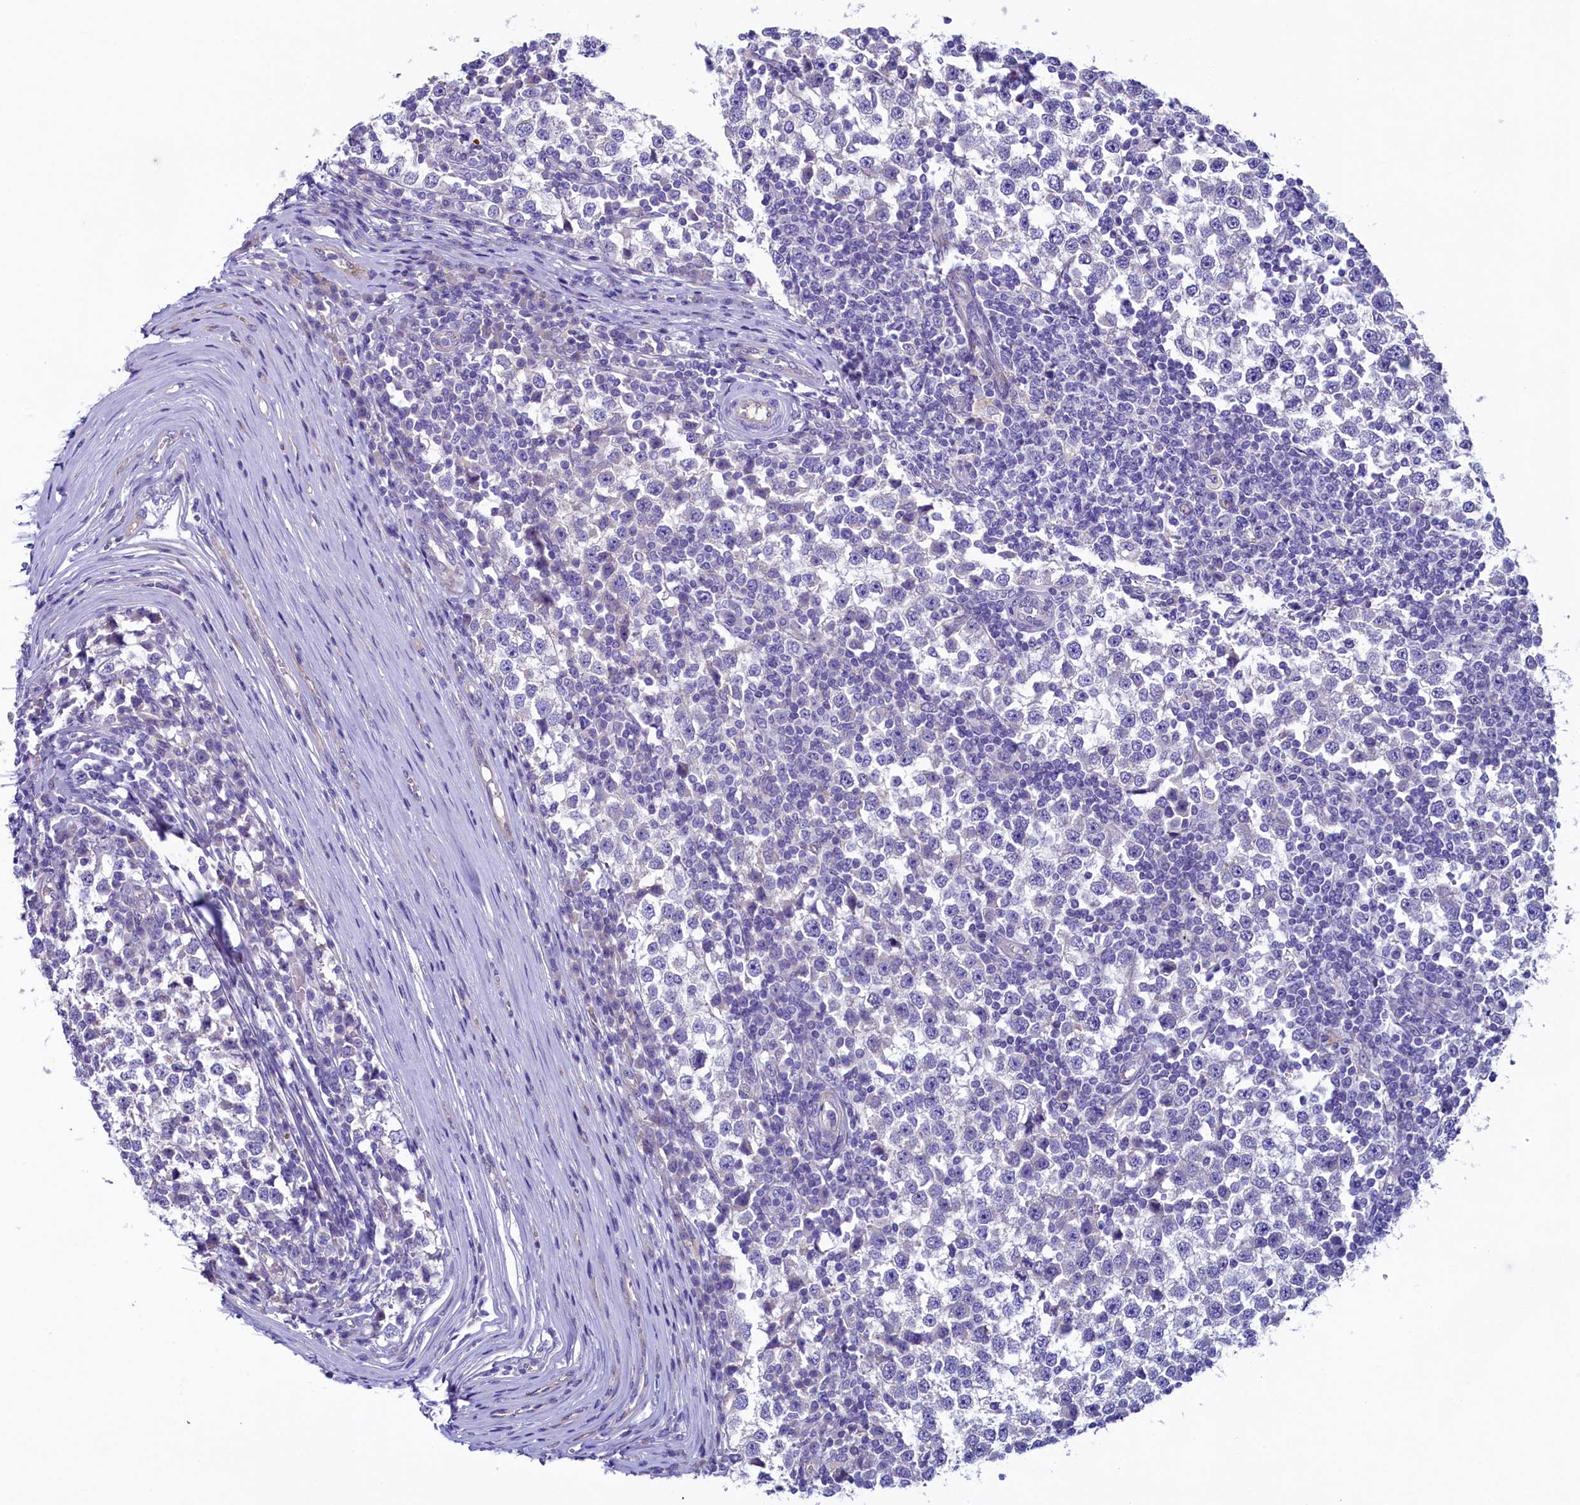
{"staining": {"intensity": "negative", "quantity": "none", "location": "none"}, "tissue": "testis cancer", "cell_type": "Tumor cells", "image_type": "cancer", "snomed": [{"axis": "morphology", "description": "Seminoma, NOS"}, {"axis": "topography", "description": "Testis"}], "caption": "Immunohistochemical staining of testis cancer demonstrates no significant positivity in tumor cells. (DAB immunohistochemistry (IHC) with hematoxylin counter stain).", "gene": "KRBOX5", "patient": {"sex": "male", "age": 65}}